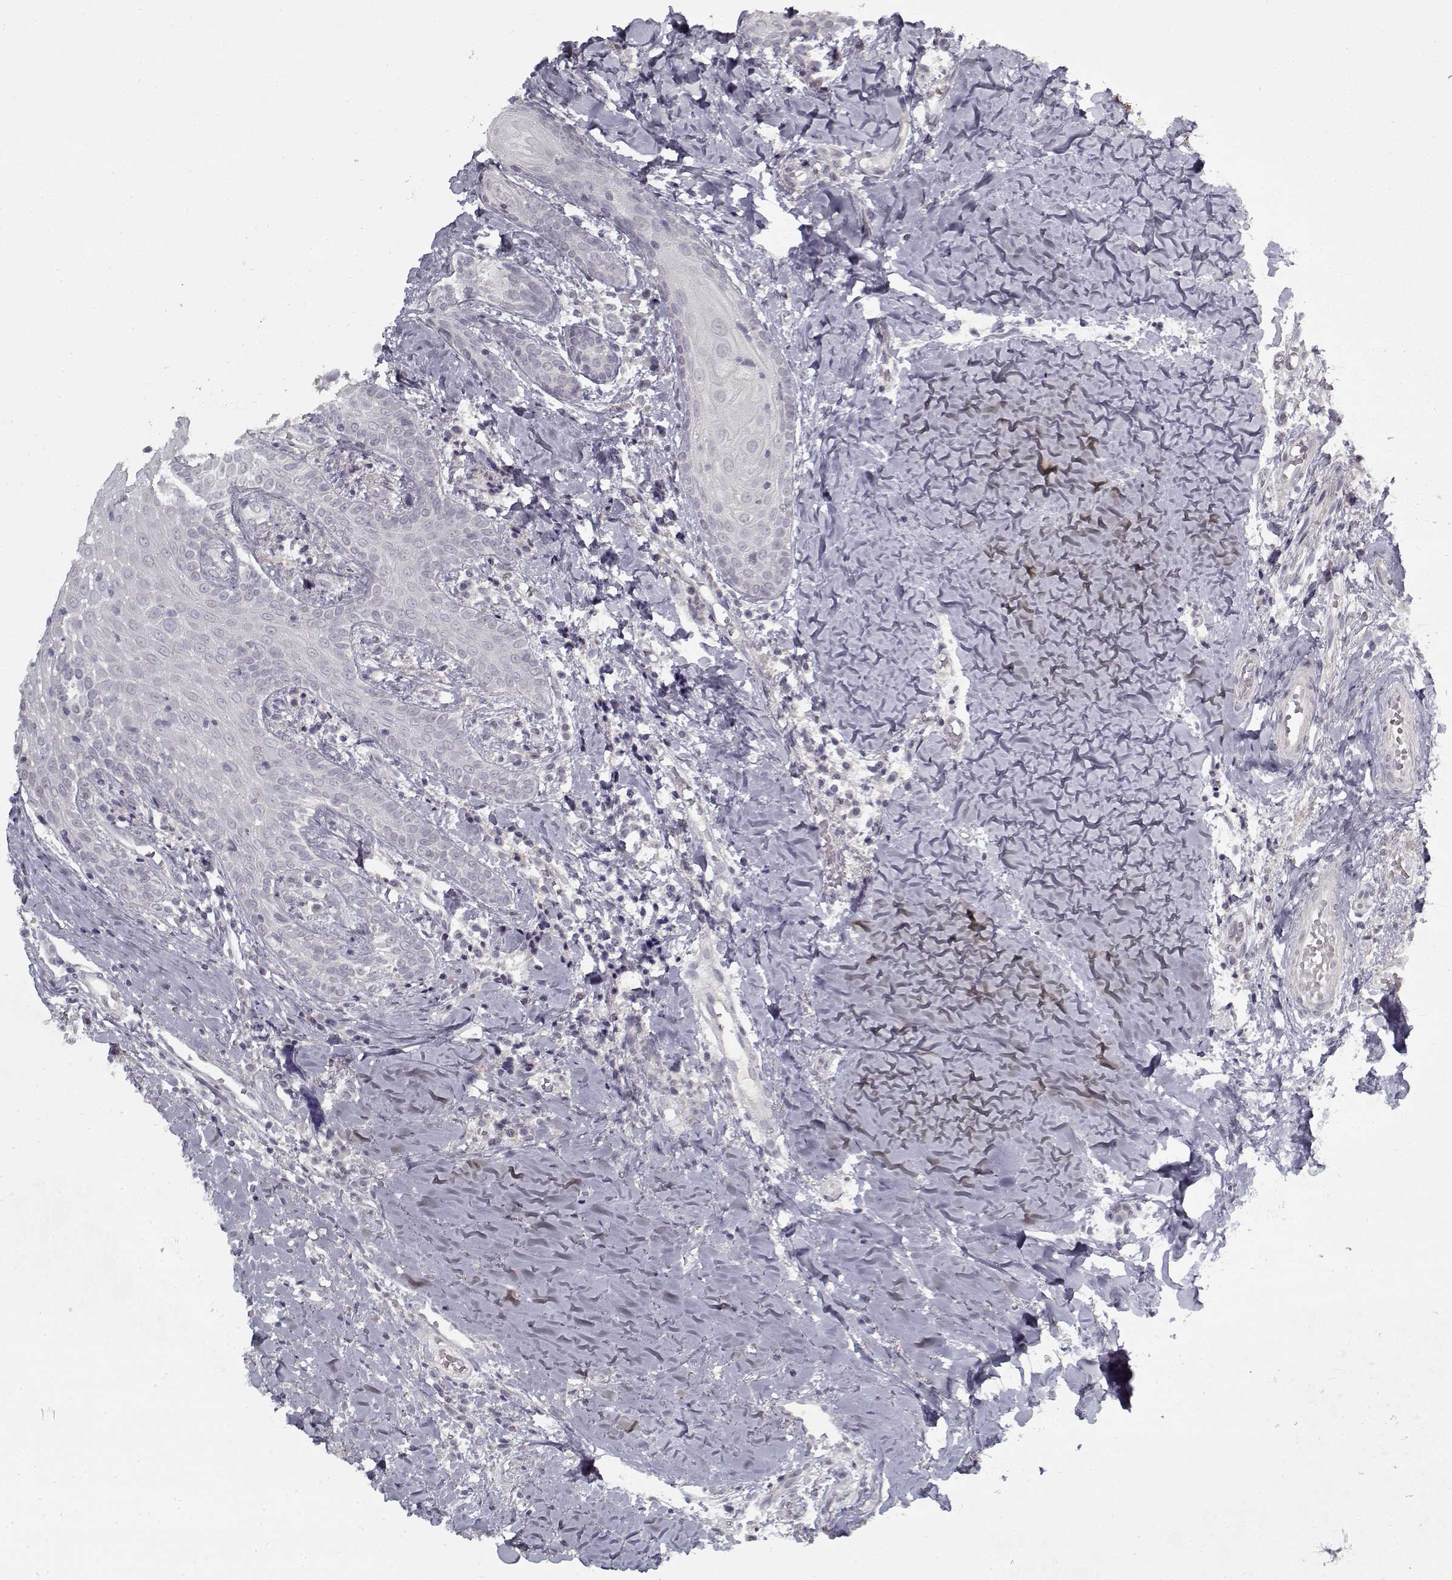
{"staining": {"intensity": "negative", "quantity": "none", "location": "none"}, "tissue": "head and neck cancer", "cell_type": "Tumor cells", "image_type": "cancer", "snomed": [{"axis": "morphology", "description": "Normal tissue, NOS"}, {"axis": "morphology", "description": "Squamous cell carcinoma, NOS"}, {"axis": "topography", "description": "Oral tissue"}, {"axis": "topography", "description": "Salivary gland"}, {"axis": "topography", "description": "Head-Neck"}], "caption": "This is a image of IHC staining of head and neck cancer, which shows no staining in tumor cells. (Immunohistochemistry (ihc), brightfield microscopy, high magnification).", "gene": "LAMA2", "patient": {"sex": "female", "age": 62}}